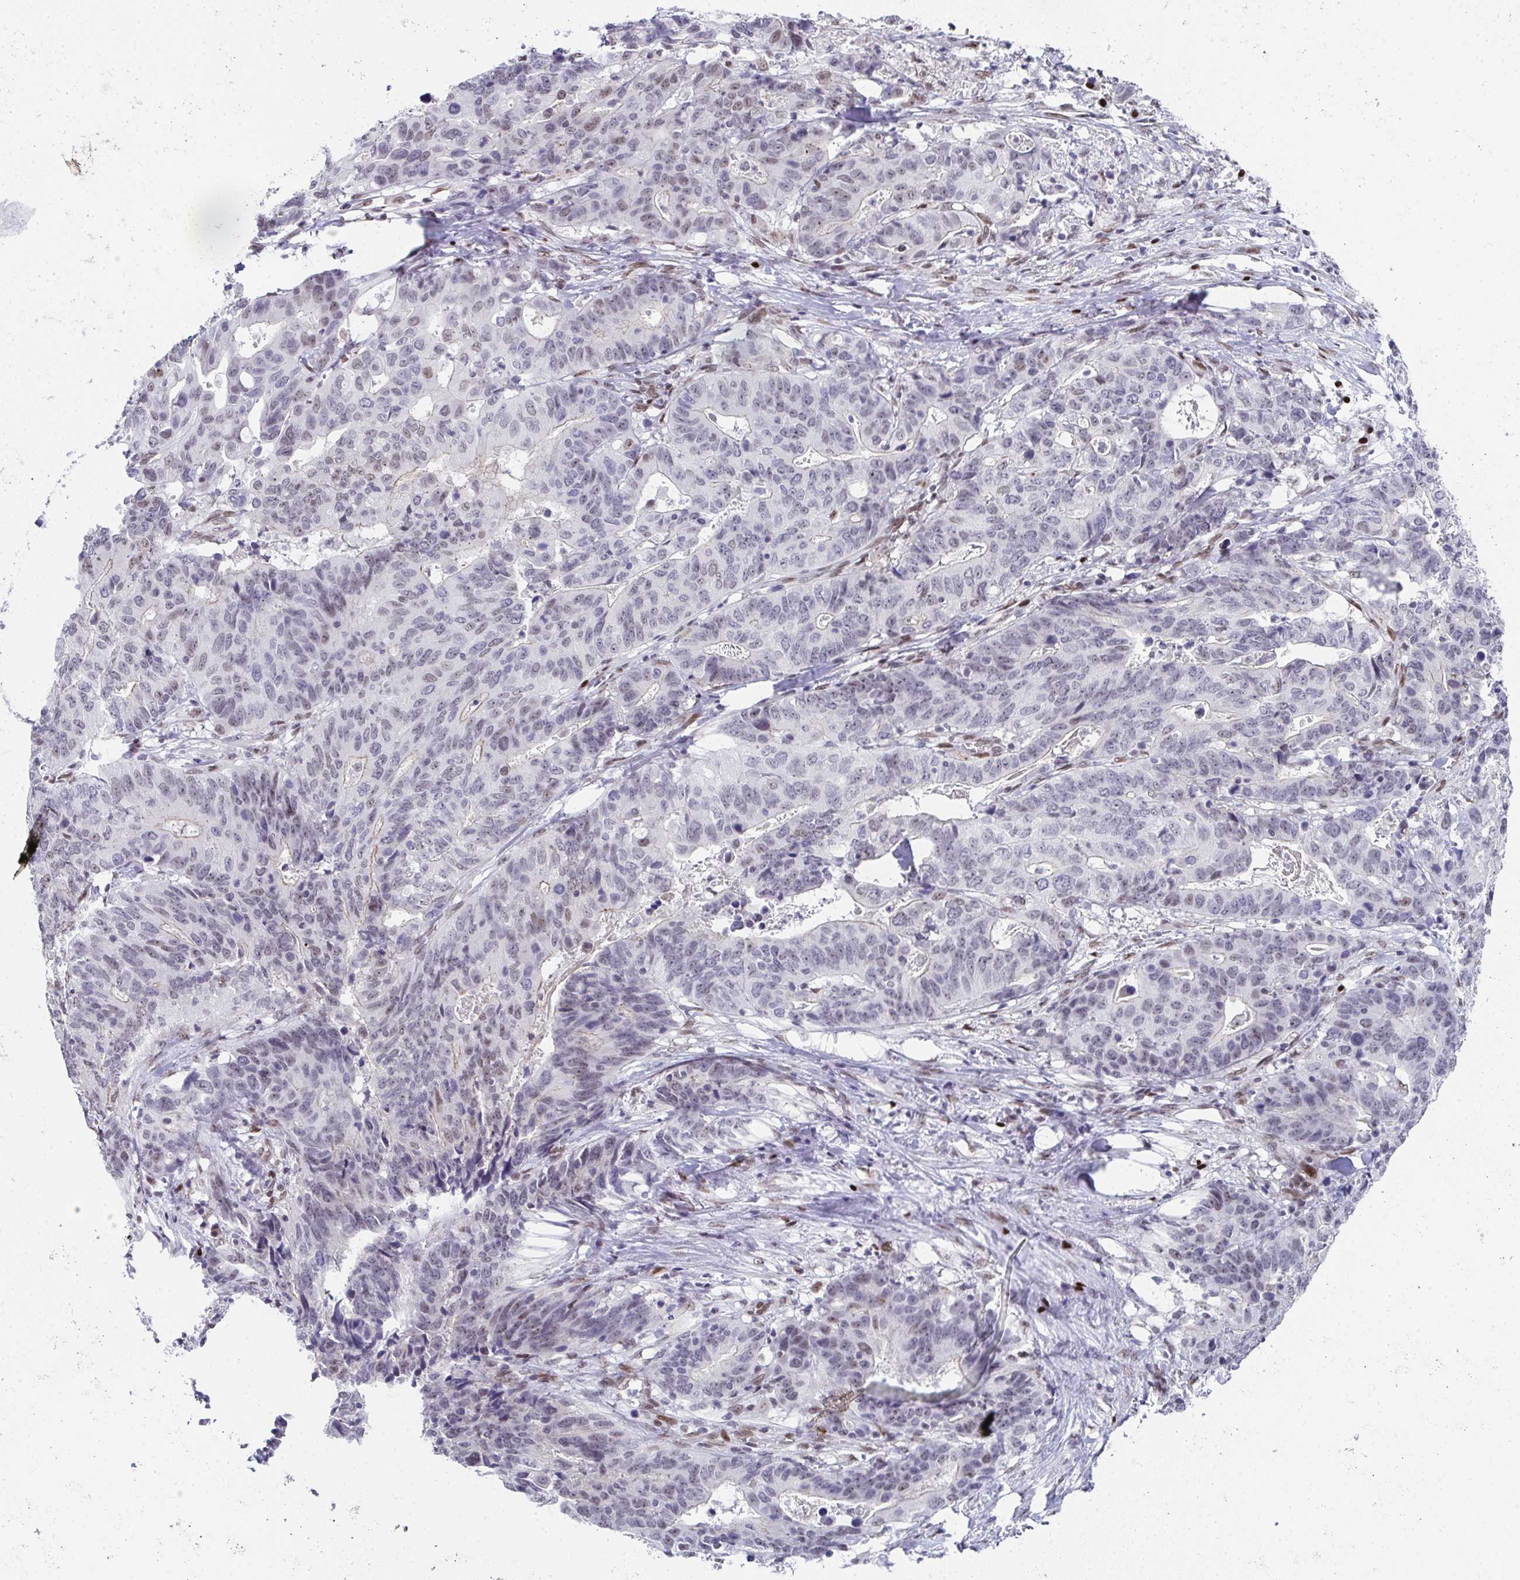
{"staining": {"intensity": "negative", "quantity": "none", "location": "none"}, "tissue": "stomach cancer", "cell_type": "Tumor cells", "image_type": "cancer", "snomed": [{"axis": "morphology", "description": "Adenocarcinoma, NOS"}, {"axis": "topography", "description": "Stomach, upper"}], "caption": "Human adenocarcinoma (stomach) stained for a protein using immunohistochemistry exhibits no staining in tumor cells.", "gene": "RB1", "patient": {"sex": "female", "age": 67}}